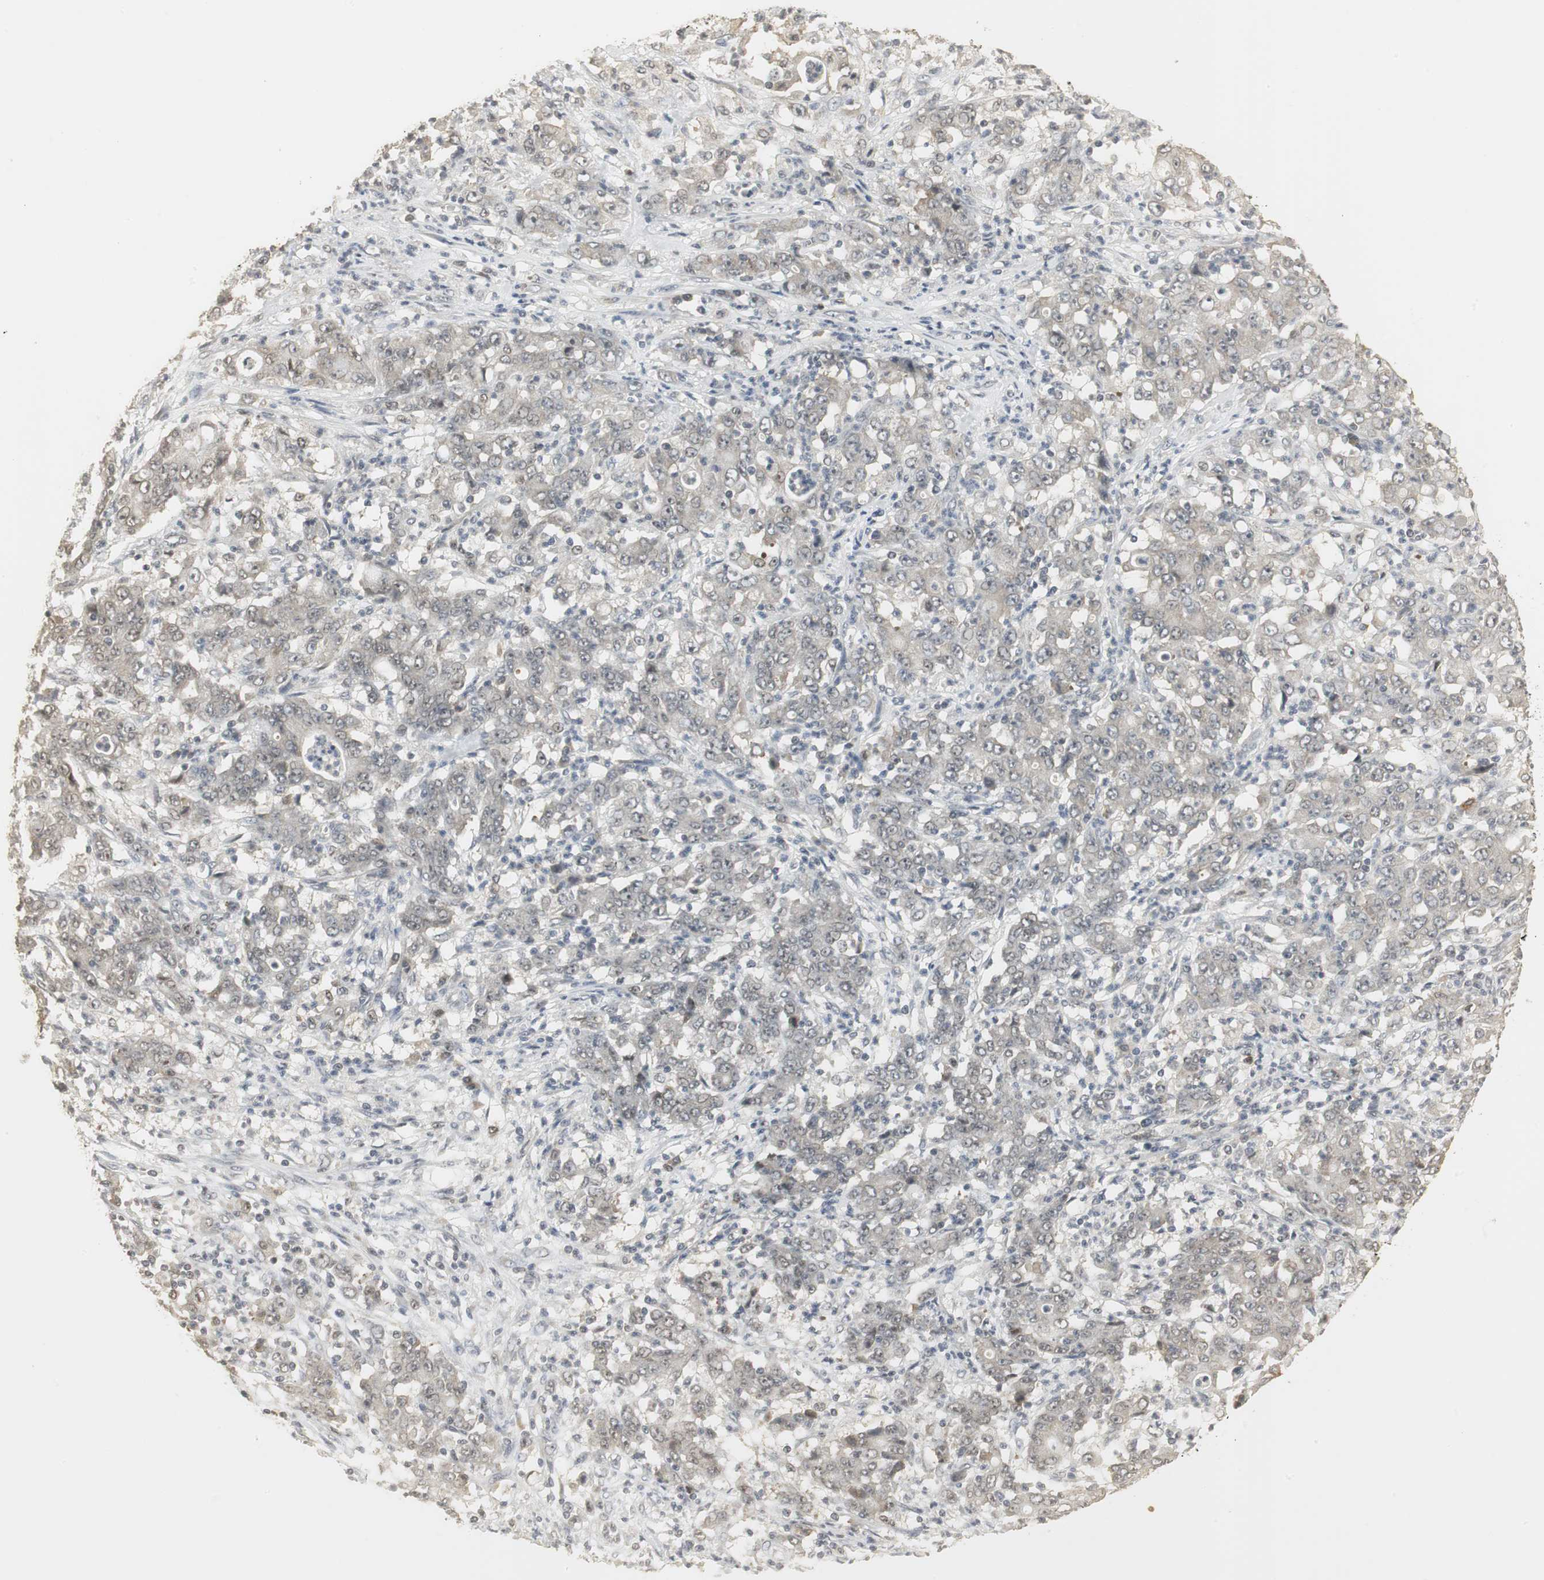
{"staining": {"intensity": "weak", "quantity": "<25%", "location": "cytoplasmic/membranous"}, "tissue": "stomach cancer", "cell_type": "Tumor cells", "image_type": "cancer", "snomed": [{"axis": "morphology", "description": "Adenocarcinoma, NOS"}, {"axis": "topography", "description": "Stomach, lower"}], "caption": "A high-resolution histopathology image shows immunohistochemistry (IHC) staining of adenocarcinoma (stomach), which reveals no significant expression in tumor cells.", "gene": "ELOA", "patient": {"sex": "female", "age": 71}}